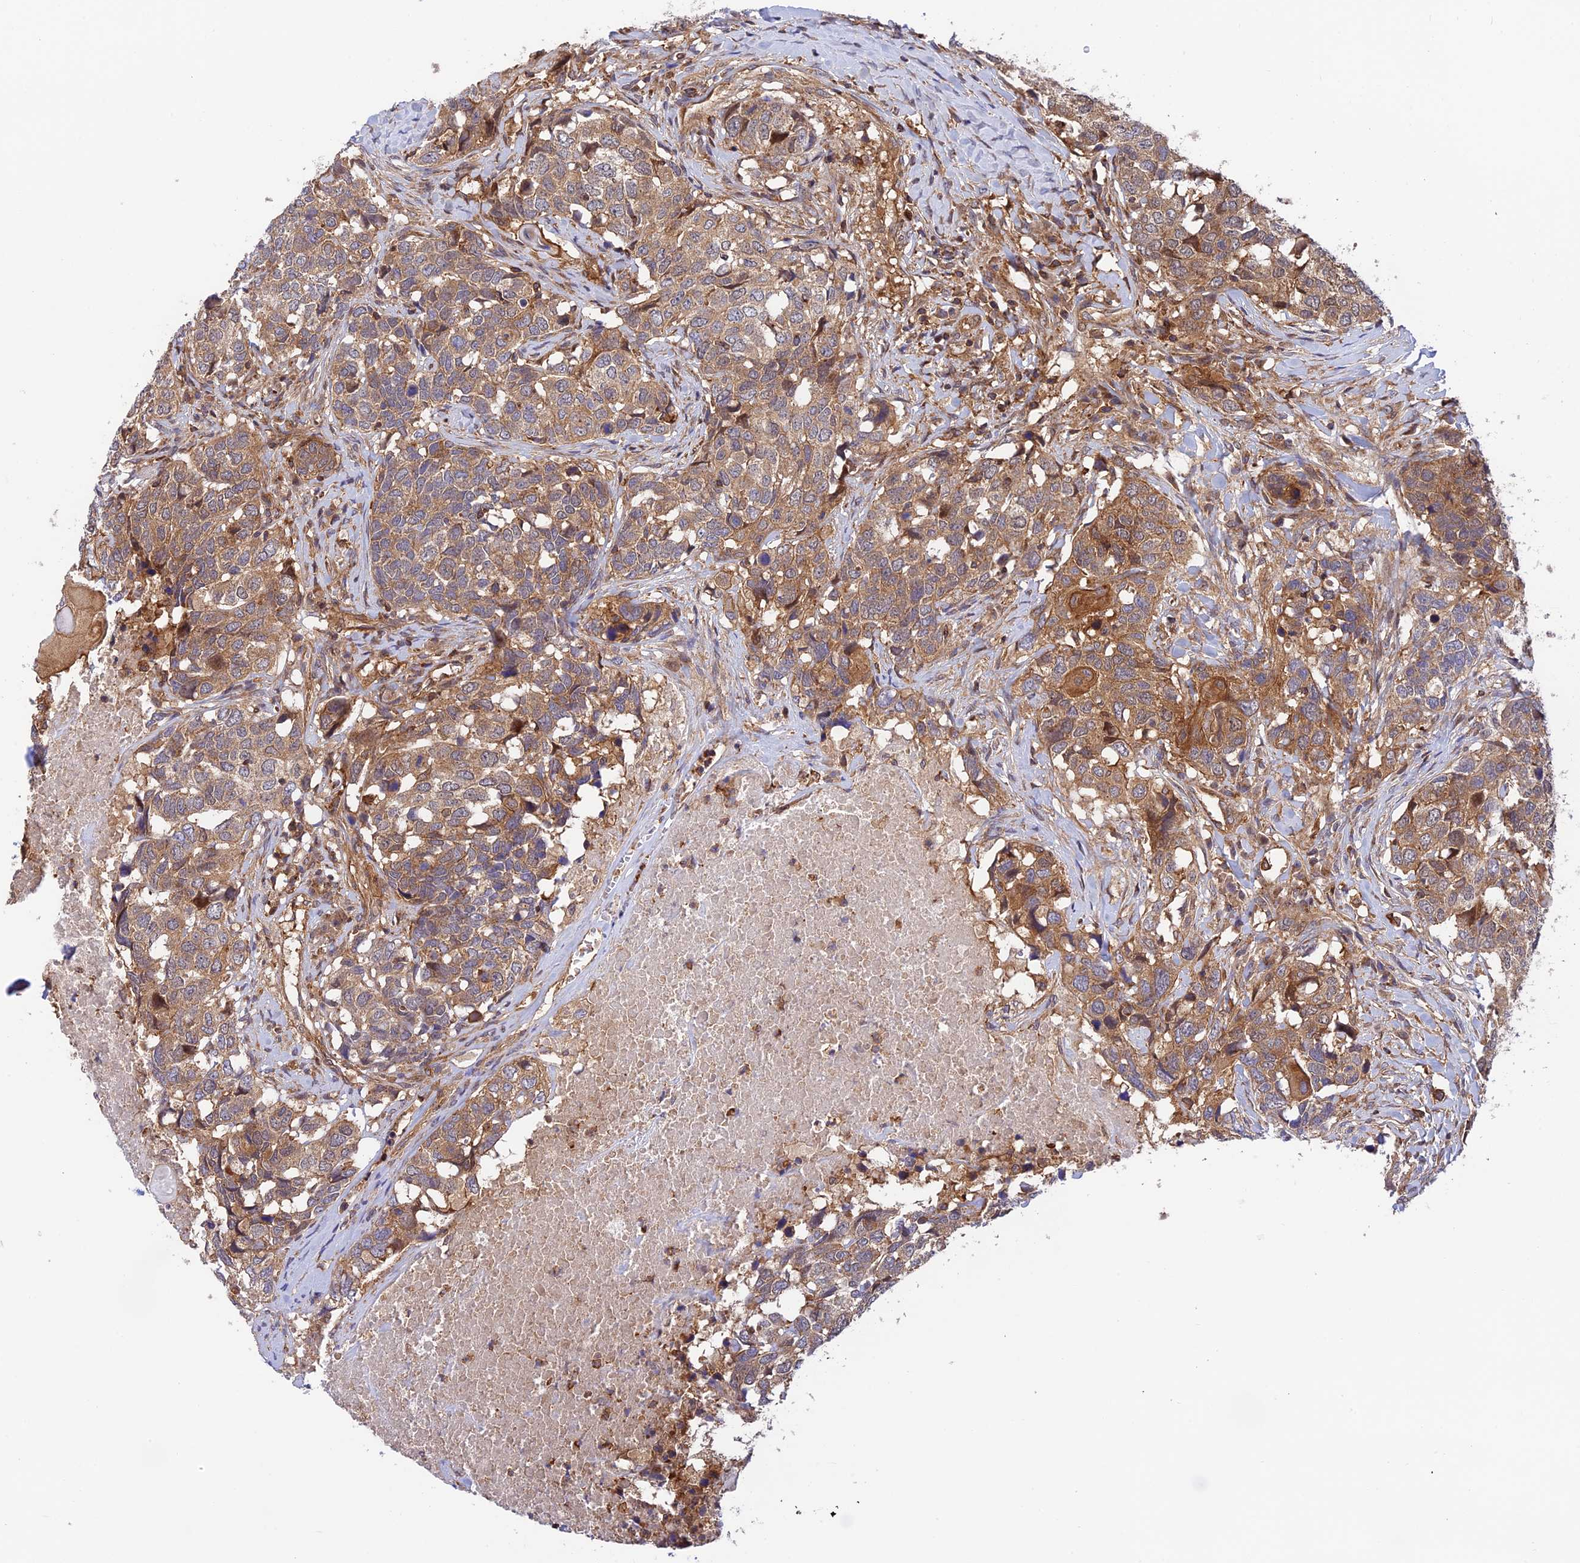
{"staining": {"intensity": "moderate", "quantity": ">75%", "location": "cytoplasmic/membranous"}, "tissue": "head and neck cancer", "cell_type": "Tumor cells", "image_type": "cancer", "snomed": [{"axis": "morphology", "description": "Squamous cell carcinoma, NOS"}, {"axis": "topography", "description": "Head-Neck"}], "caption": "The photomicrograph shows a brown stain indicating the presence of a protein in the cytoplasmic/membranous of tumor cells in head and neck cancer. Using DAB (brown) and hematoxylin (blue) stains, captured at high magnification using brightfield microscopy.", "gene": "EVI5L", "patient": {"sex": "male", "age": 66}}